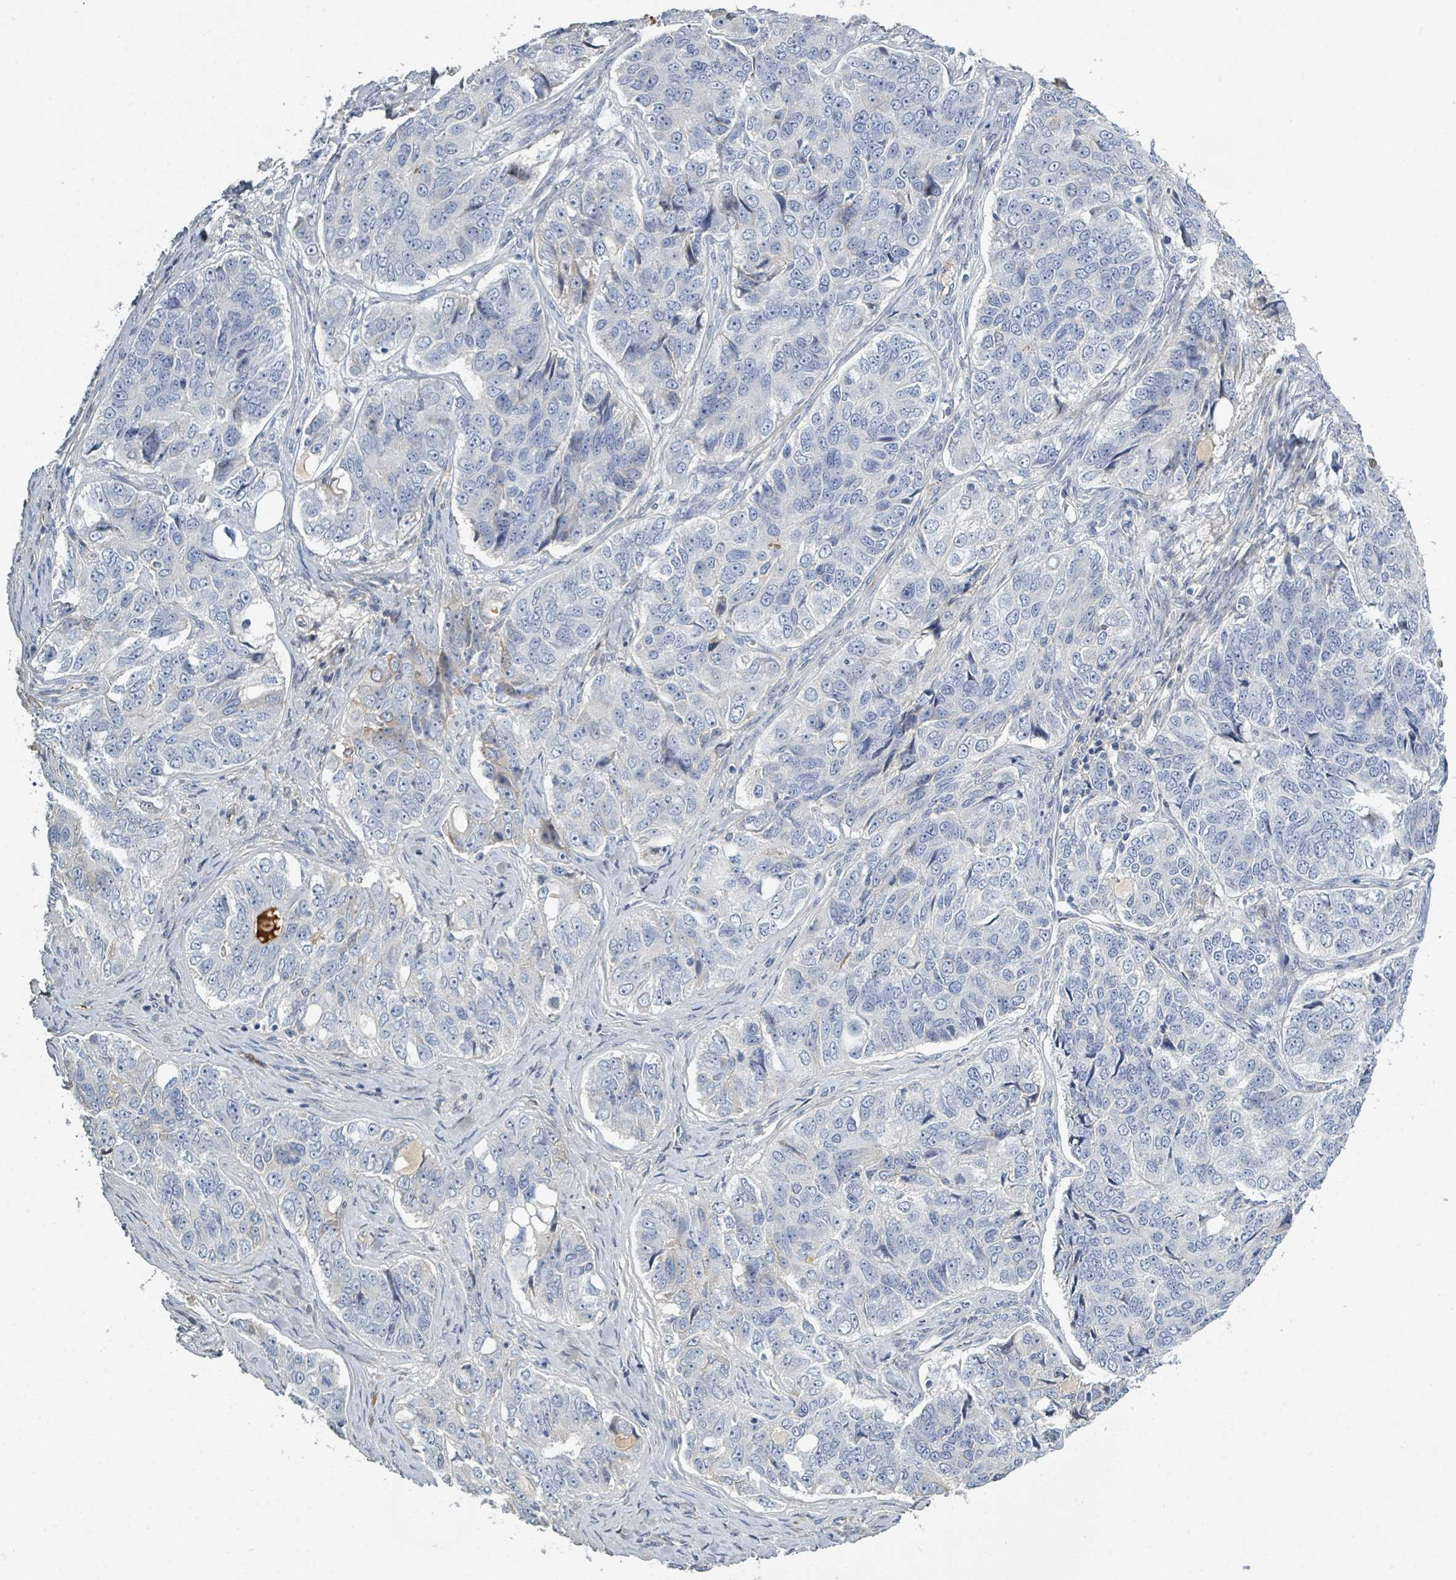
{"staining": {"intensity": "negative", "quantity": "none", "location": "none"}, "tissue": "ovarian cancer", "cell_type": "Tumor cells", "image_type": "cancer", "snomed": [{"axis": "morphology", "description": "Carcinoma, endometroid"}, {"axis": "topography", "description": "Ovary"}], "caption": "Immunohistochemistry (IHC) of human ovarian cancer (endometroid carcinoma) reveals no expression in tumor cells.", "gene": "RAB33B", "patient": {"sex": "female", "age": 51}}